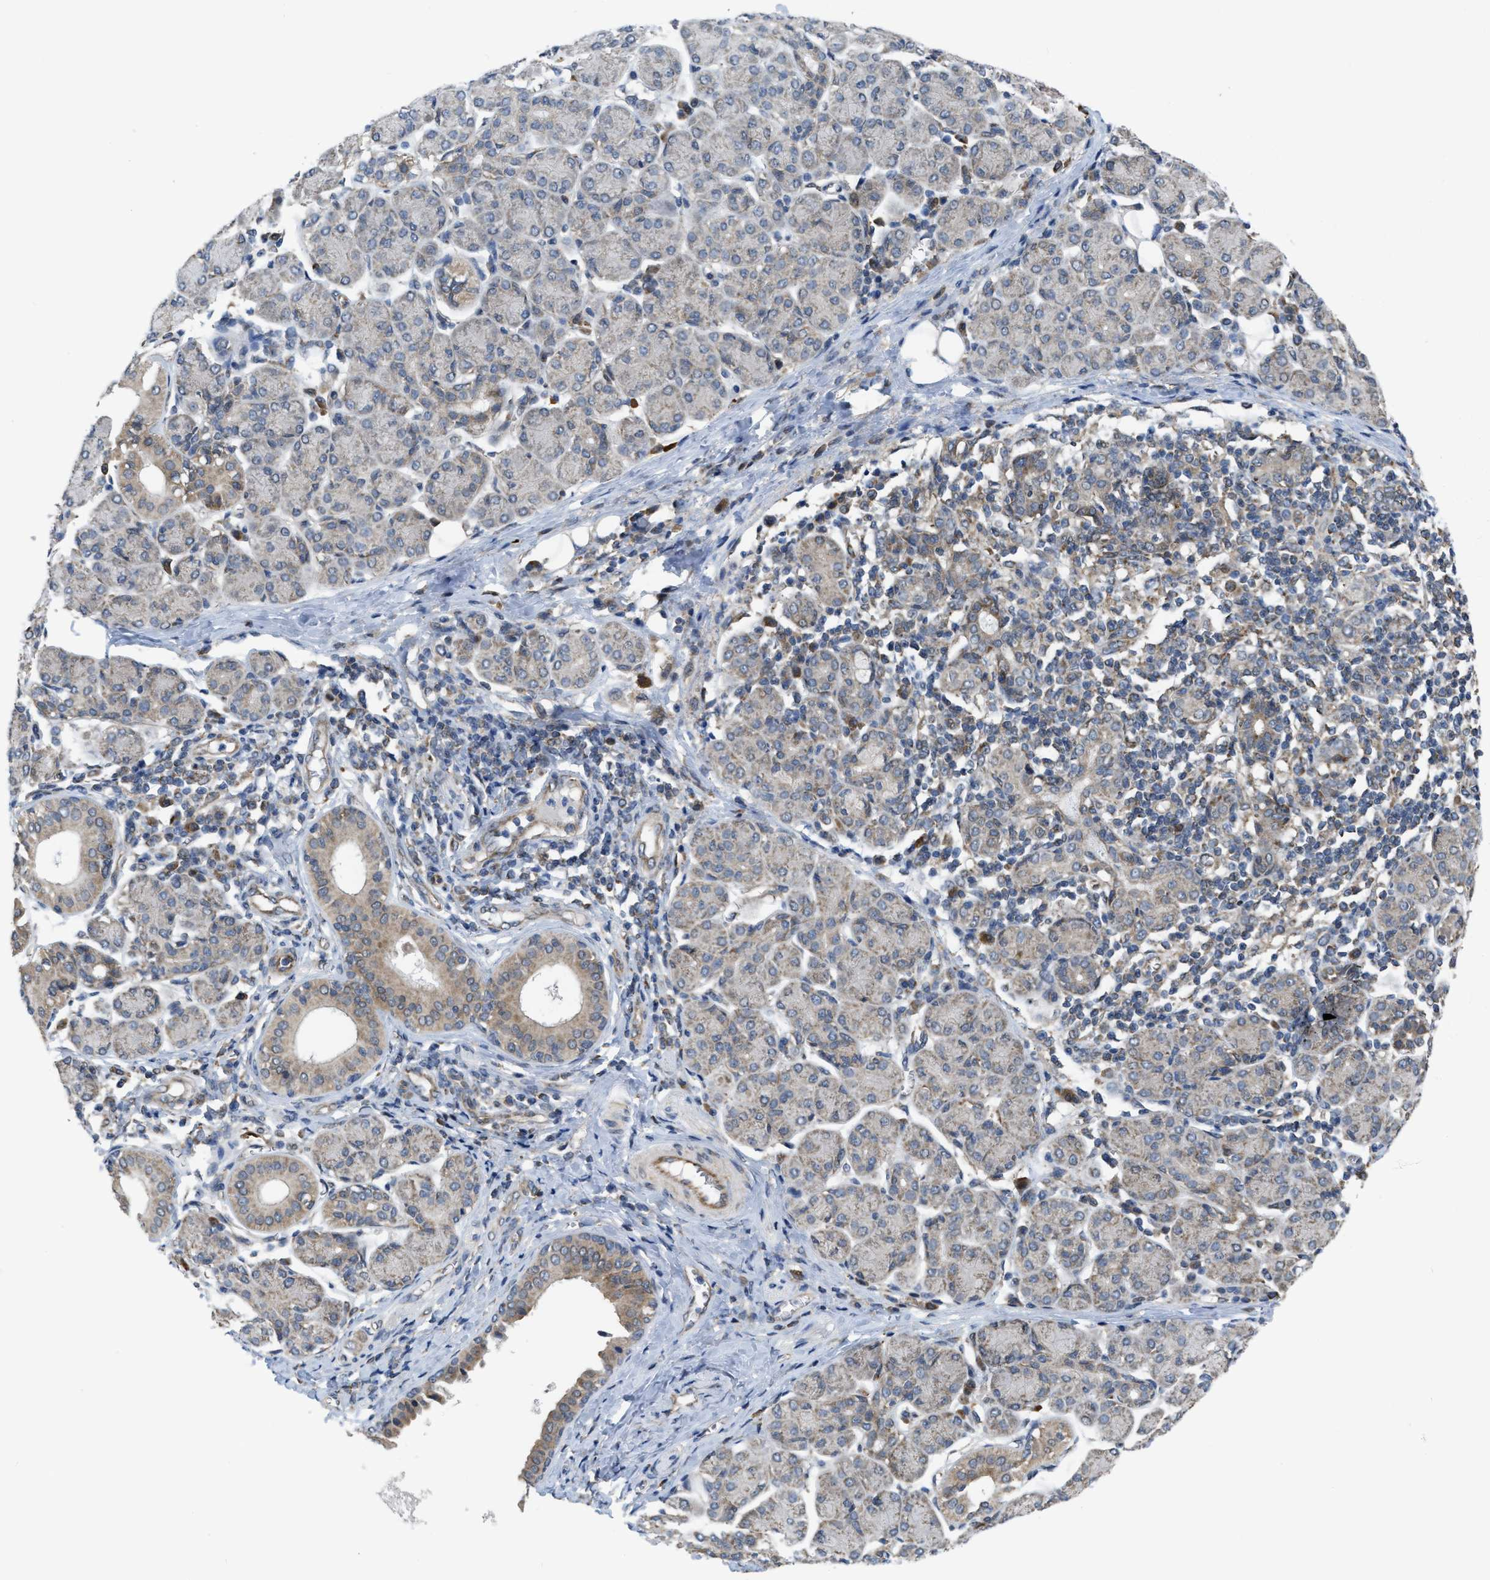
{"staining": {"intensity": "weak", "quantity": "<25%", "location": "cytoplasmic/membranous"}, "tissue": "salivary gland", "cell_type": "Glandular cells", "image_type": "normal", "snomed": [{"axis": "morphology", "description": "Normal tissue, NOS"}, {"axis": "morphology", "description": "Inflammation, NOS"}, {"axis": "topography", "description": "Lymph node"}, {"axis": "topography", "description": "Salivary gland"}], "caption": "Immunohistochemical staining of unremarkable salivary gland demonstrates no significant staining in glandular cells. (DAB (3,3'-diaminobenzidine) immunohistochemistry (IHC) with hematoxylin counter stain).", "gene": "EOGT", "patient": {"sex": "male", "age": 3}}